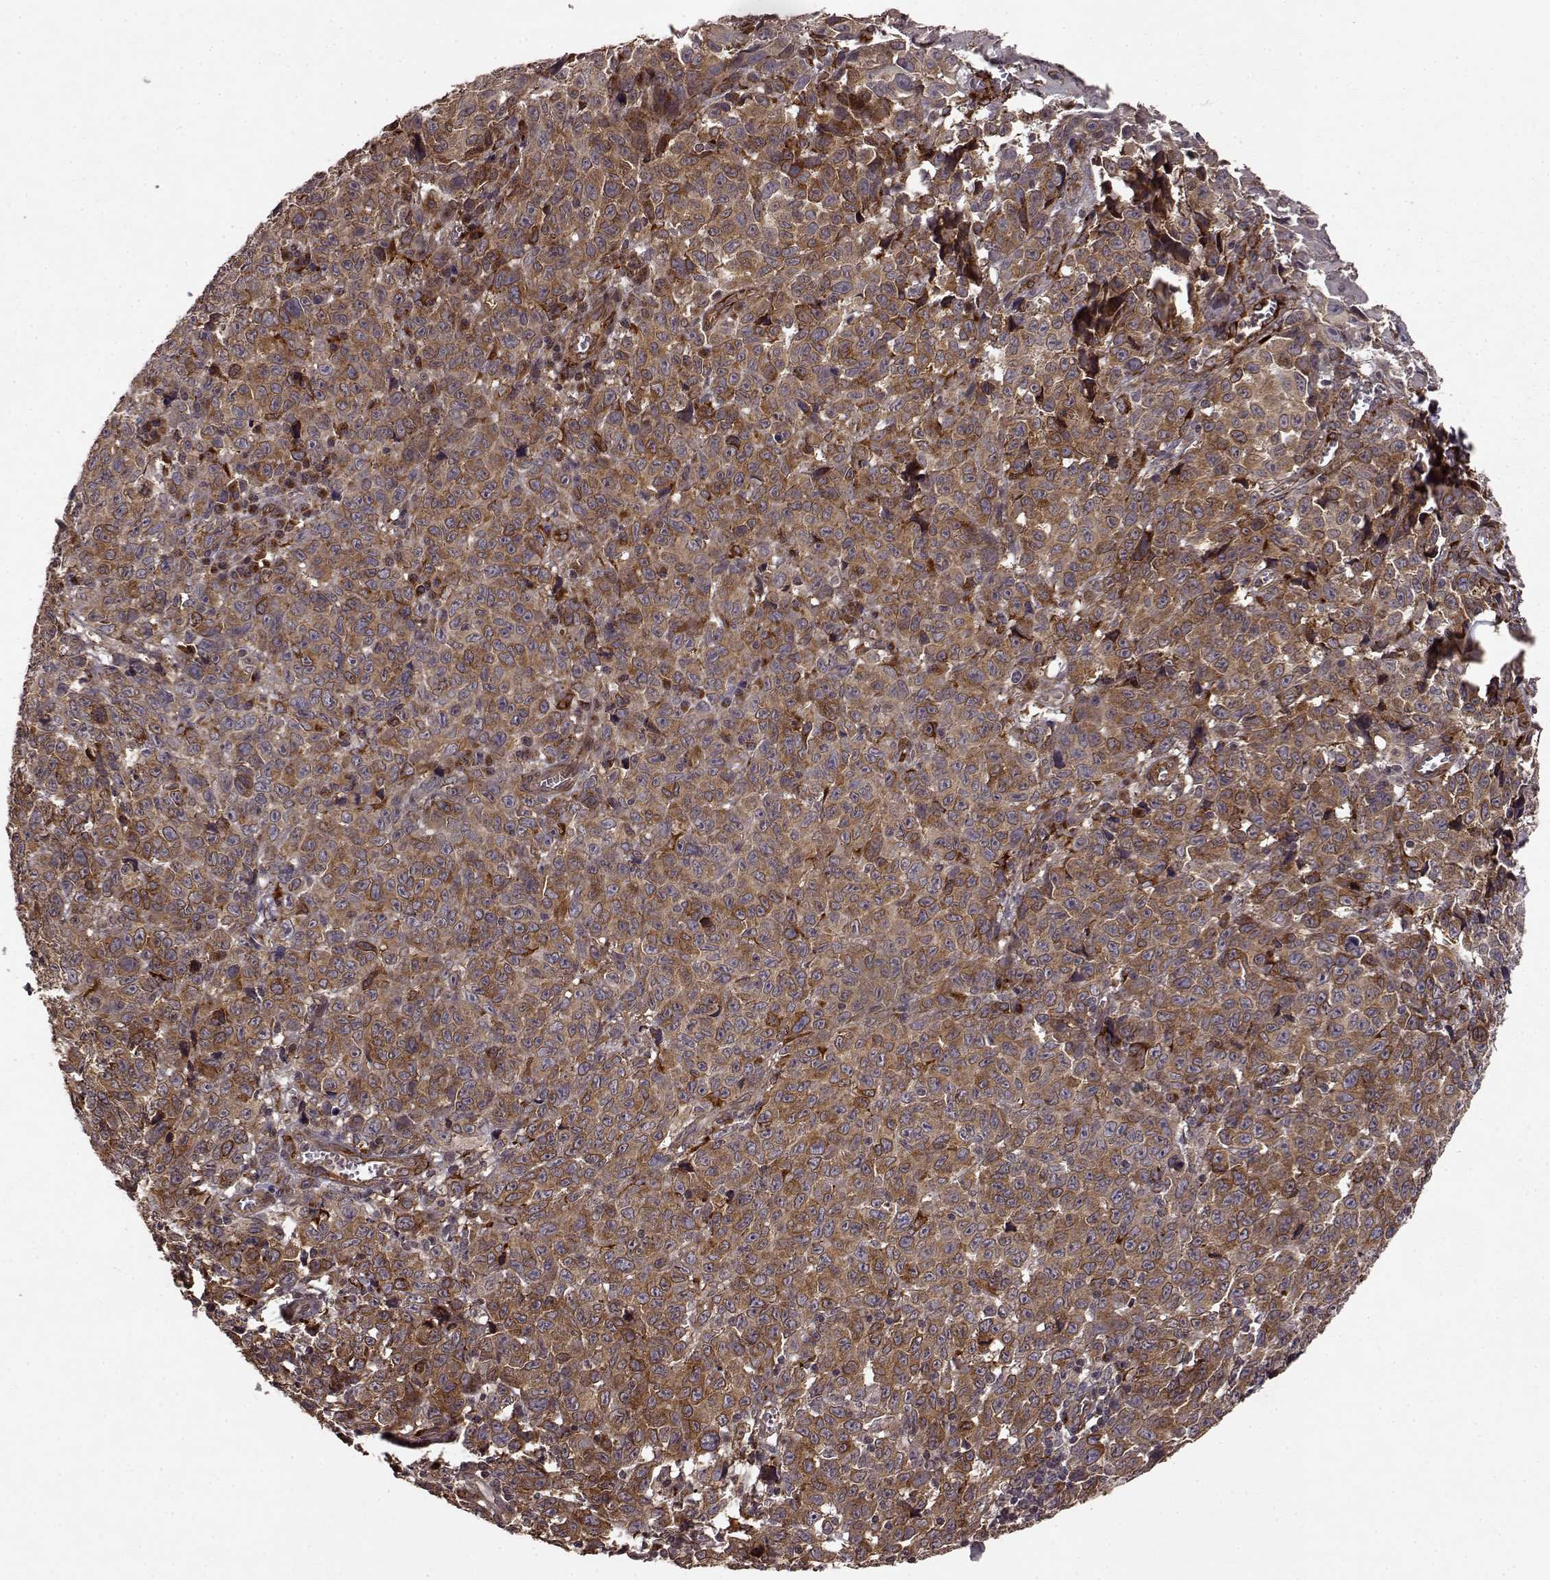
{"staining": {"intensity": "strong", "quantity": ">75%", "location": "cytoplasmic/membranous"}, "tissue": "melanoma", "cell_type": "Tumor cells", "image_type": "cancer", "snomed": [{"axis": "morphology", "description": "Malignant melanoma, NOS"}, {"axis": "topography", "description": "Vulva, labia, clitoris and Bartholin´s gland, NO"}], "caption": "Immunohistochemistry (IHC) photomicrograph of melanoma stained for a protein (brown), which shows high levels of strong cytoplasmic/membranous positivity in approximately >75% of tumor cells.", "gene": "FSTL1", "patient": {"sex": "female", "age": 75}}